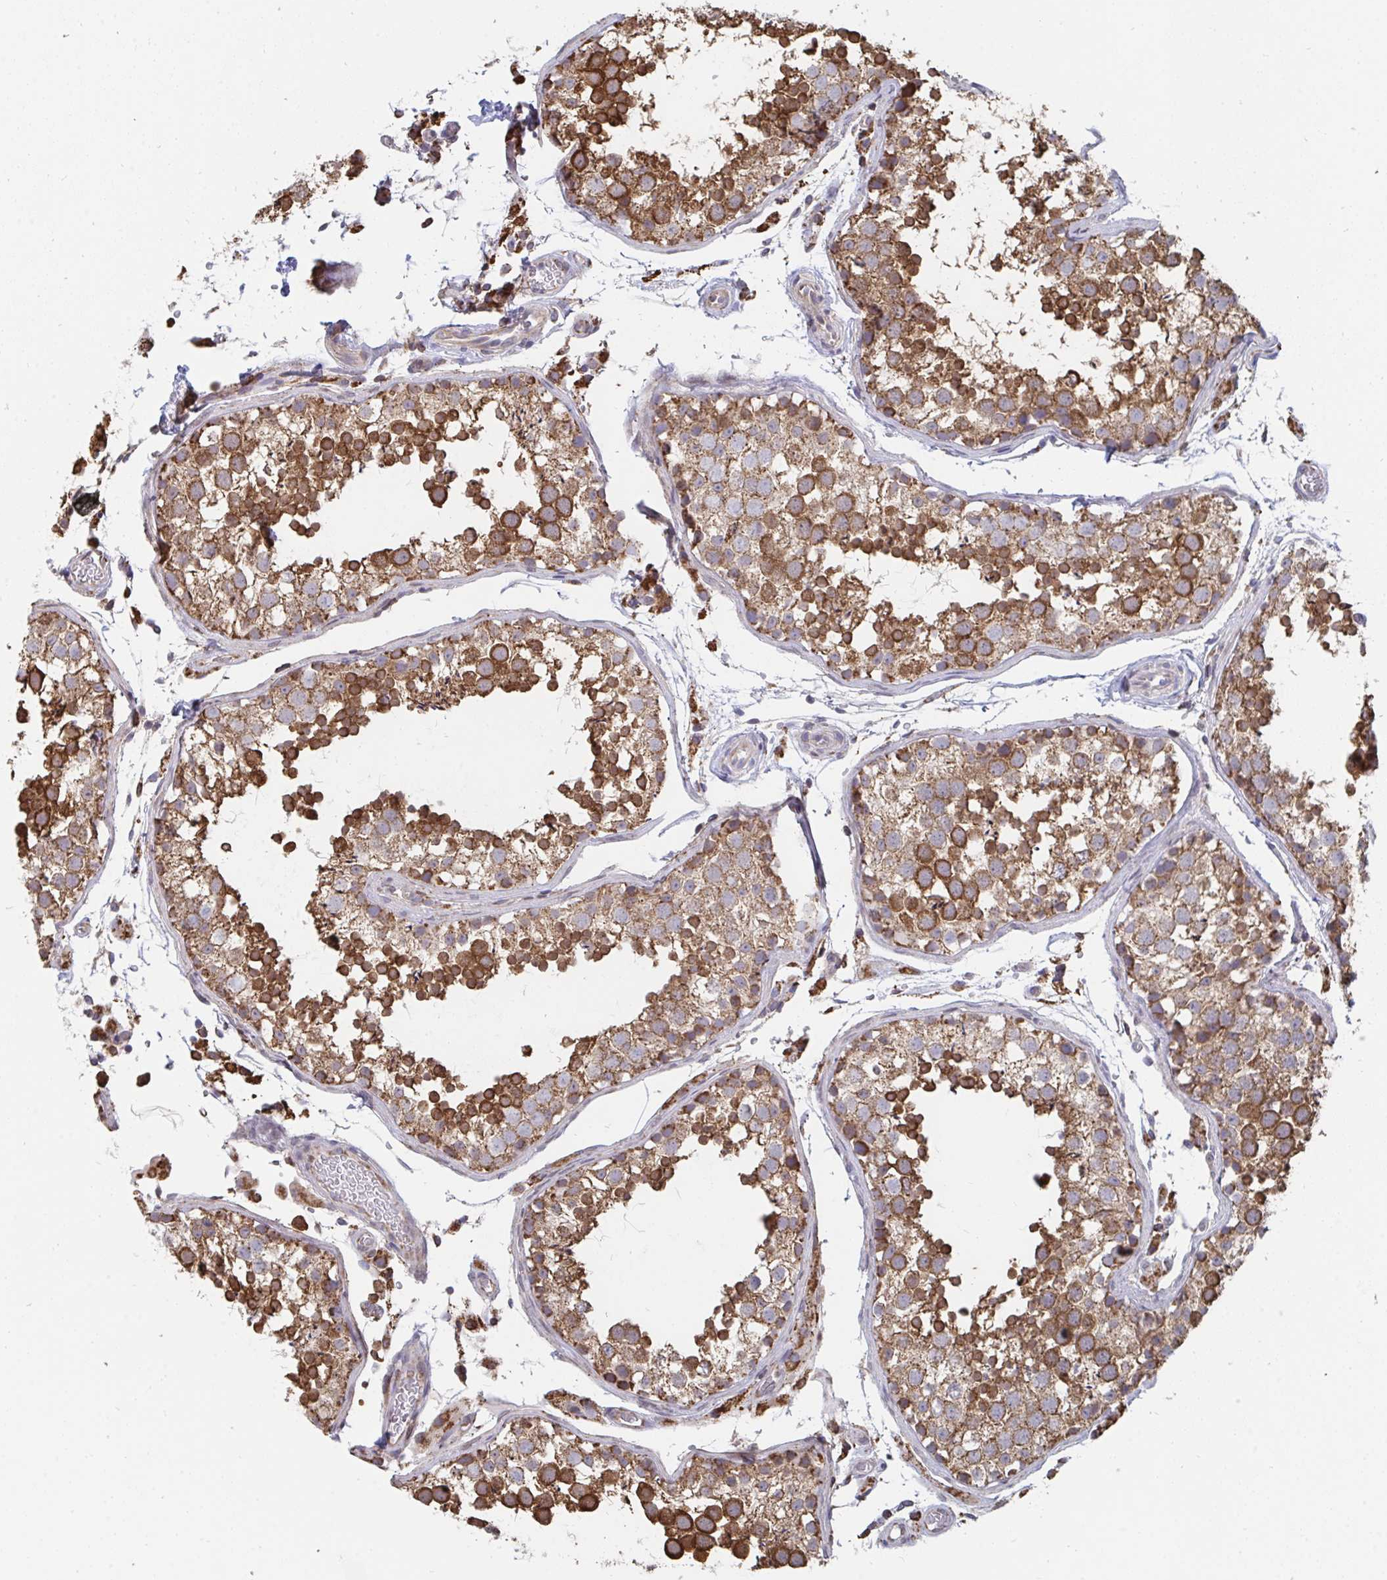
{"staining": {"intensity": "strong", "quantity": ">75%", "location": "cytoplasmic/membranous"}, "tissue": "testis", "cell_type": "Cells in seminiferous ducts", "image_type": "normal", "snomed": [{"axis": "morphology", "description": "Normal tissue, NOS"}, {"axis": "topography", "description": "Testis"}], "caption": "Benign testis displays strong cytoplasmic/membranous expression in approximately >75% of cells in seminiferous ducts, visualized by immunohistochemistry.", "gene": "ELAVL1", "patient": {"sex": "male", "age": 29}}